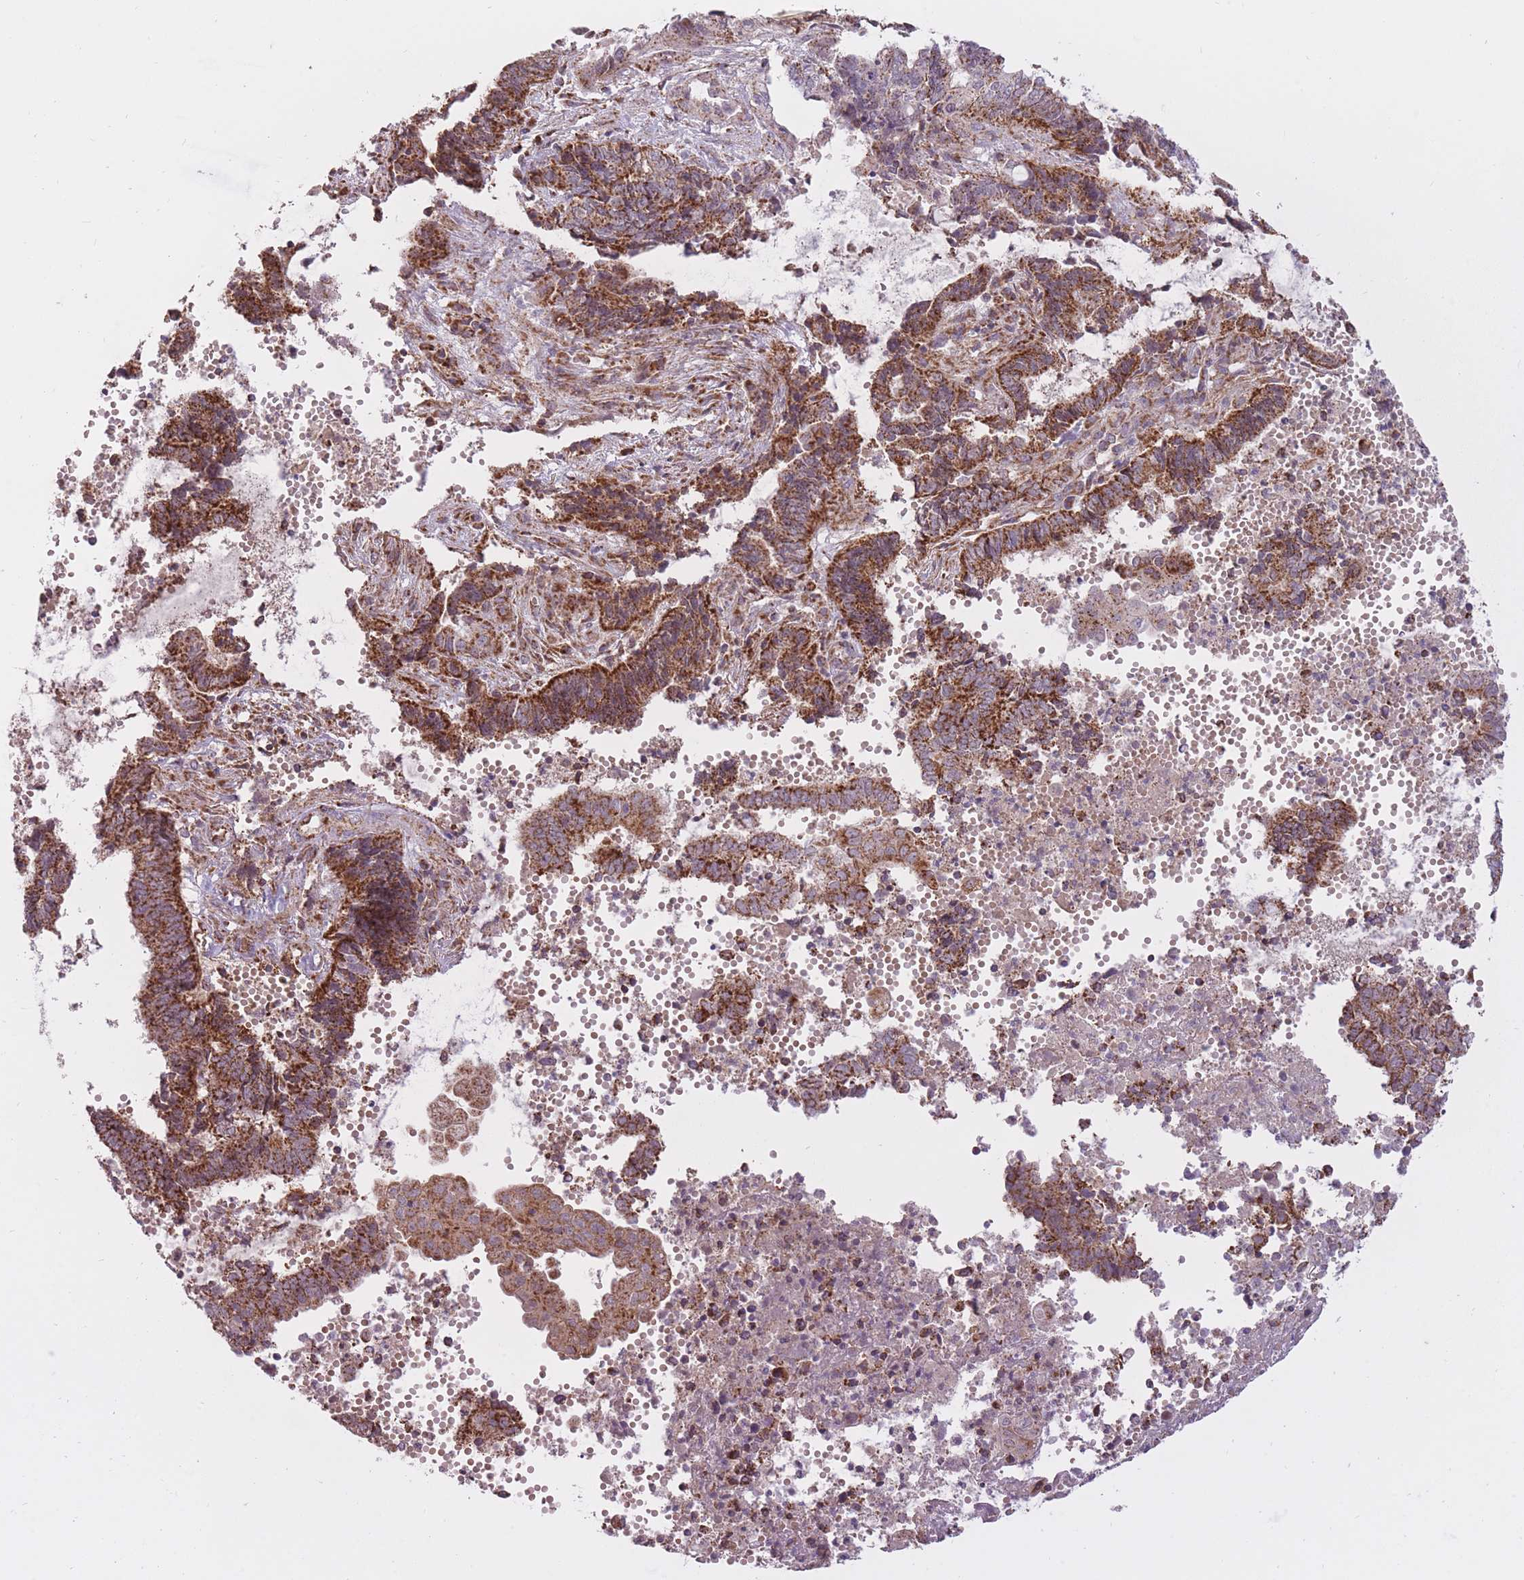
{"staining": {"intensity": "strong", "quantity": "25%-75%", "location": "cytoplasmic/membranous"}, "tissue": "endometrial cancer", "cell_type": "Tumor cells", "image_type": "cancer", "snomed": [{"axis": "morphology", "description": "Adenocarcinoma, NOS"}, {"axis": "topography", "description": "Uterus"}, {"axis": "topography", "description": "Endometrium"}], "caption": "A photomicrograph showing strong cytoplasmic/membranous positivity in approximately 25%-75% of tumor cells in endometrial cancer (adenocarcinoma), as visualized by brown immunohistochemical staining.", "gene": "LIN7C", "patient": {"sex": "female", "age": 70}}